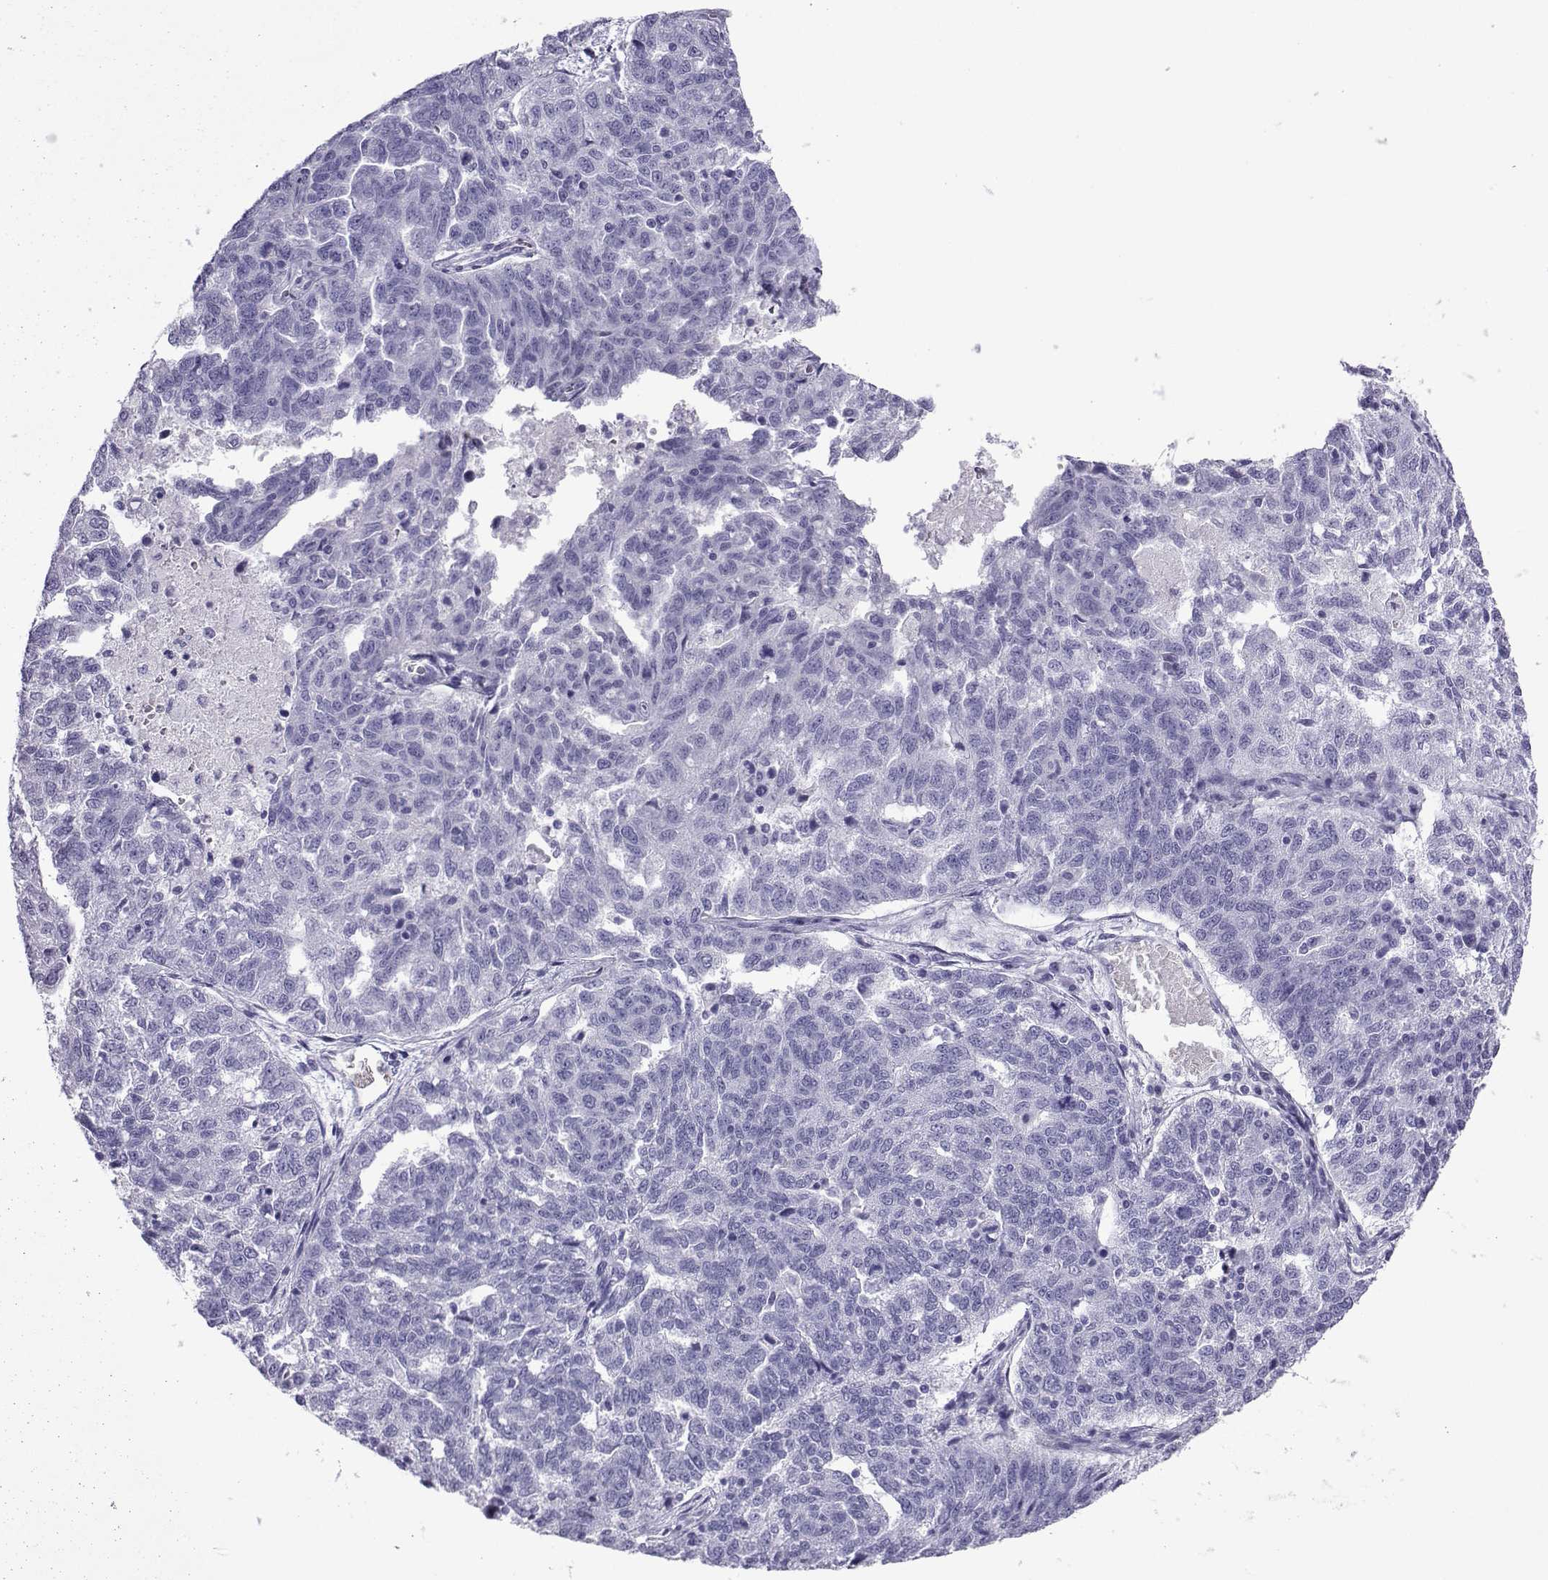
{"staining": {"intensity": "negative", "quantity": "none", "location": "none"}, "tissue": "ovarian cancer", "cell_type": "Tumor cells", "image_type": "cancer", "snomed": [{"axis": "morphology", "description": "Cystadenocarcinoma, serous, NOS"}, {"axis": "topography", "description": "Ovary"}], "caption": "There is no significant expression in tumor cells of serous cystadenocarcinoma (ovarian). The staining is performed using DAB (3,3'-diaminobenzidine) brown chromogen with nuclei counter-stained in using hematoxylin.", "gene": "TRIM46", "patient": {"sex": "female", "age": 71}}